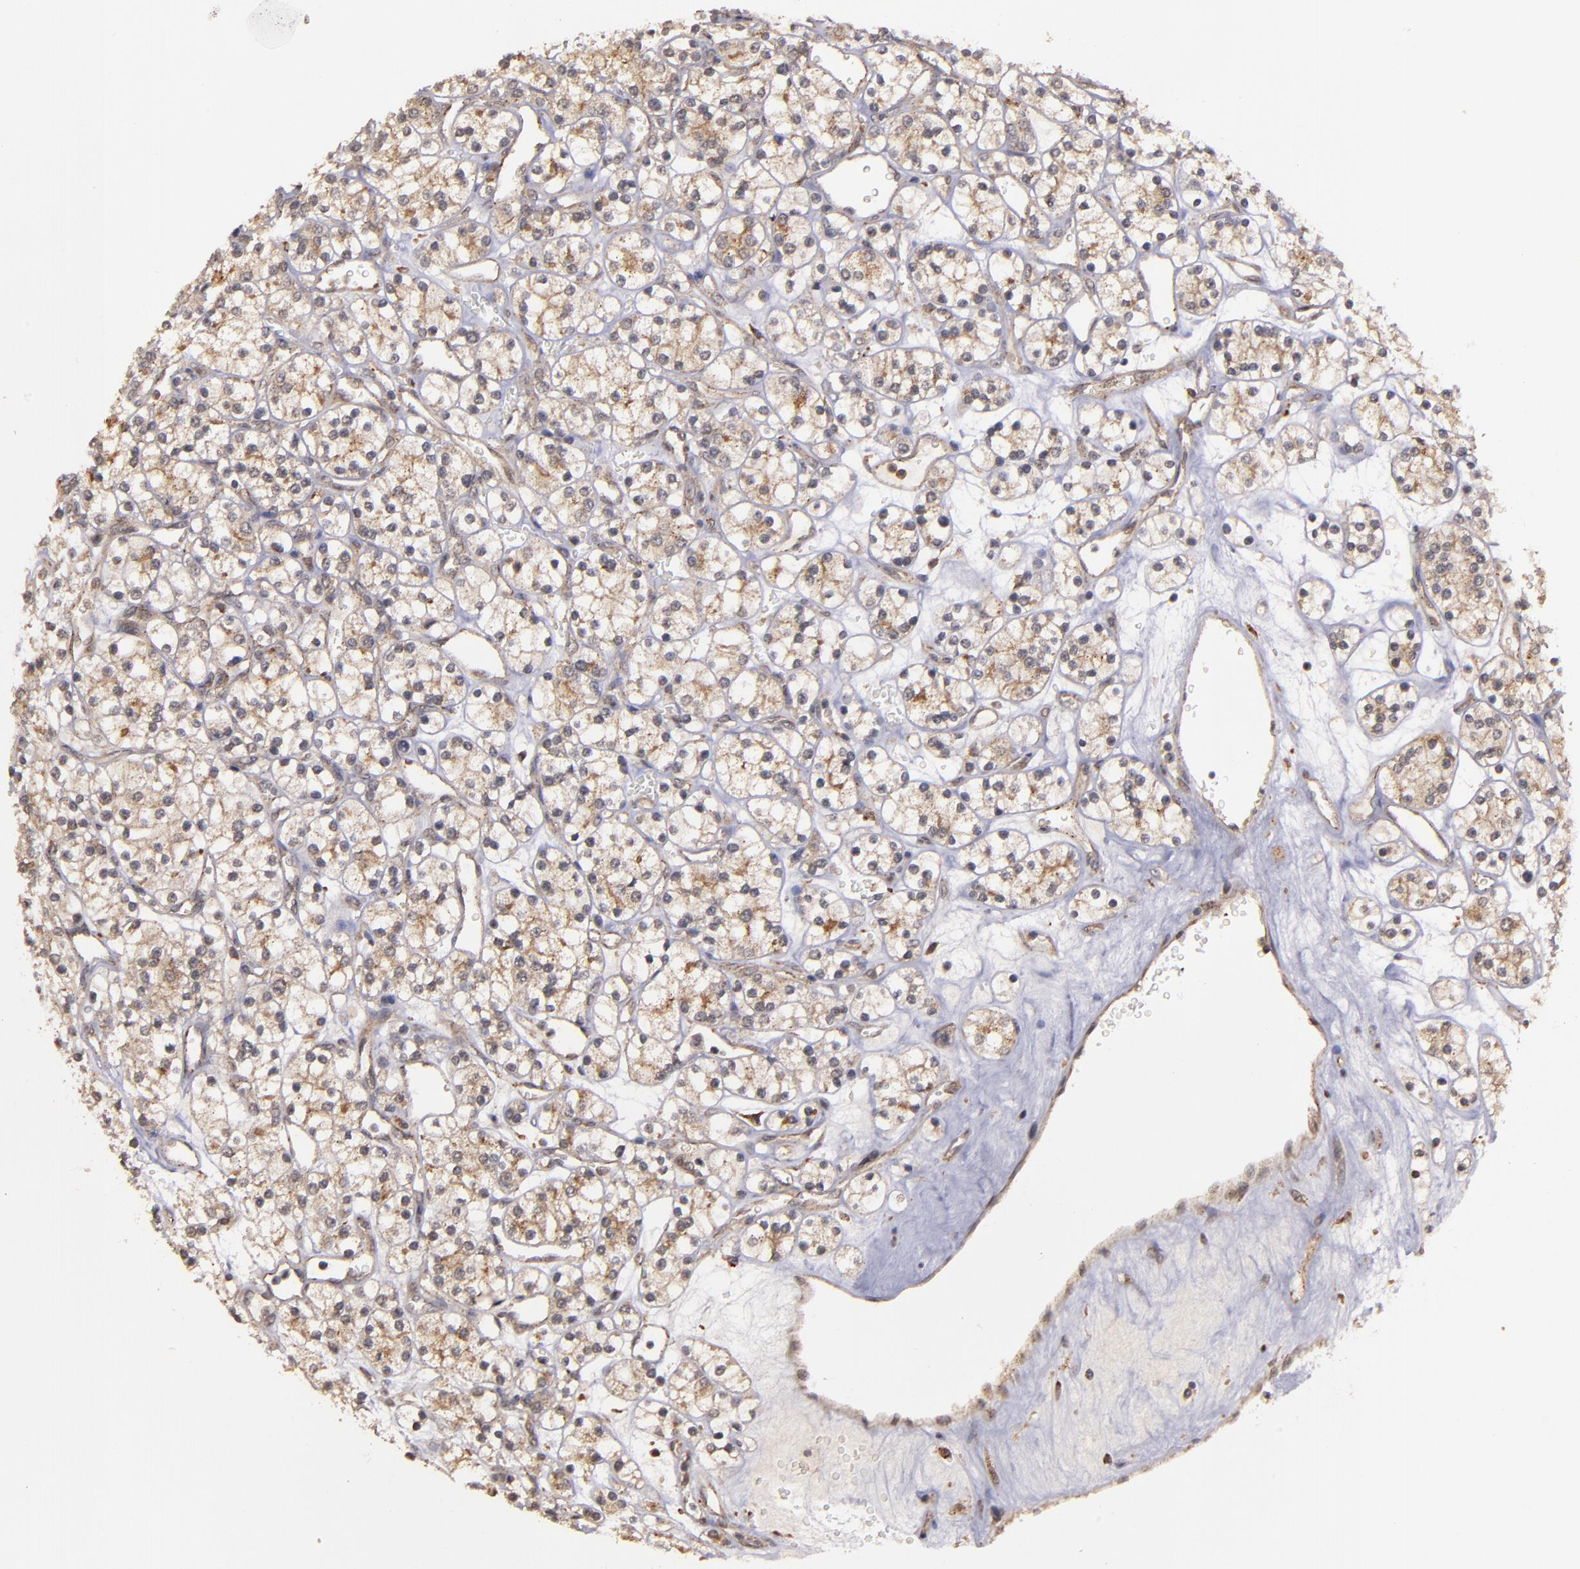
{"staining": {"intensity": "weak", "quantity": "<25%", "location": "cytoplasmic/membranous"}, "tissue": "renal cancer", "cell_type": "Tumor cells", "image_type": "cancer", "snomed": [{"axis": "morphology", "description": "Adenocarcinoma, NOS"}, {"axis": "topography", "description": "Kidney"}], "caption": "Tumor cells show no significant protein positivity in renal adenocarcinoma.", "gene": "SIPA1L1", "patient": {"sex": "female", "age": 62}}